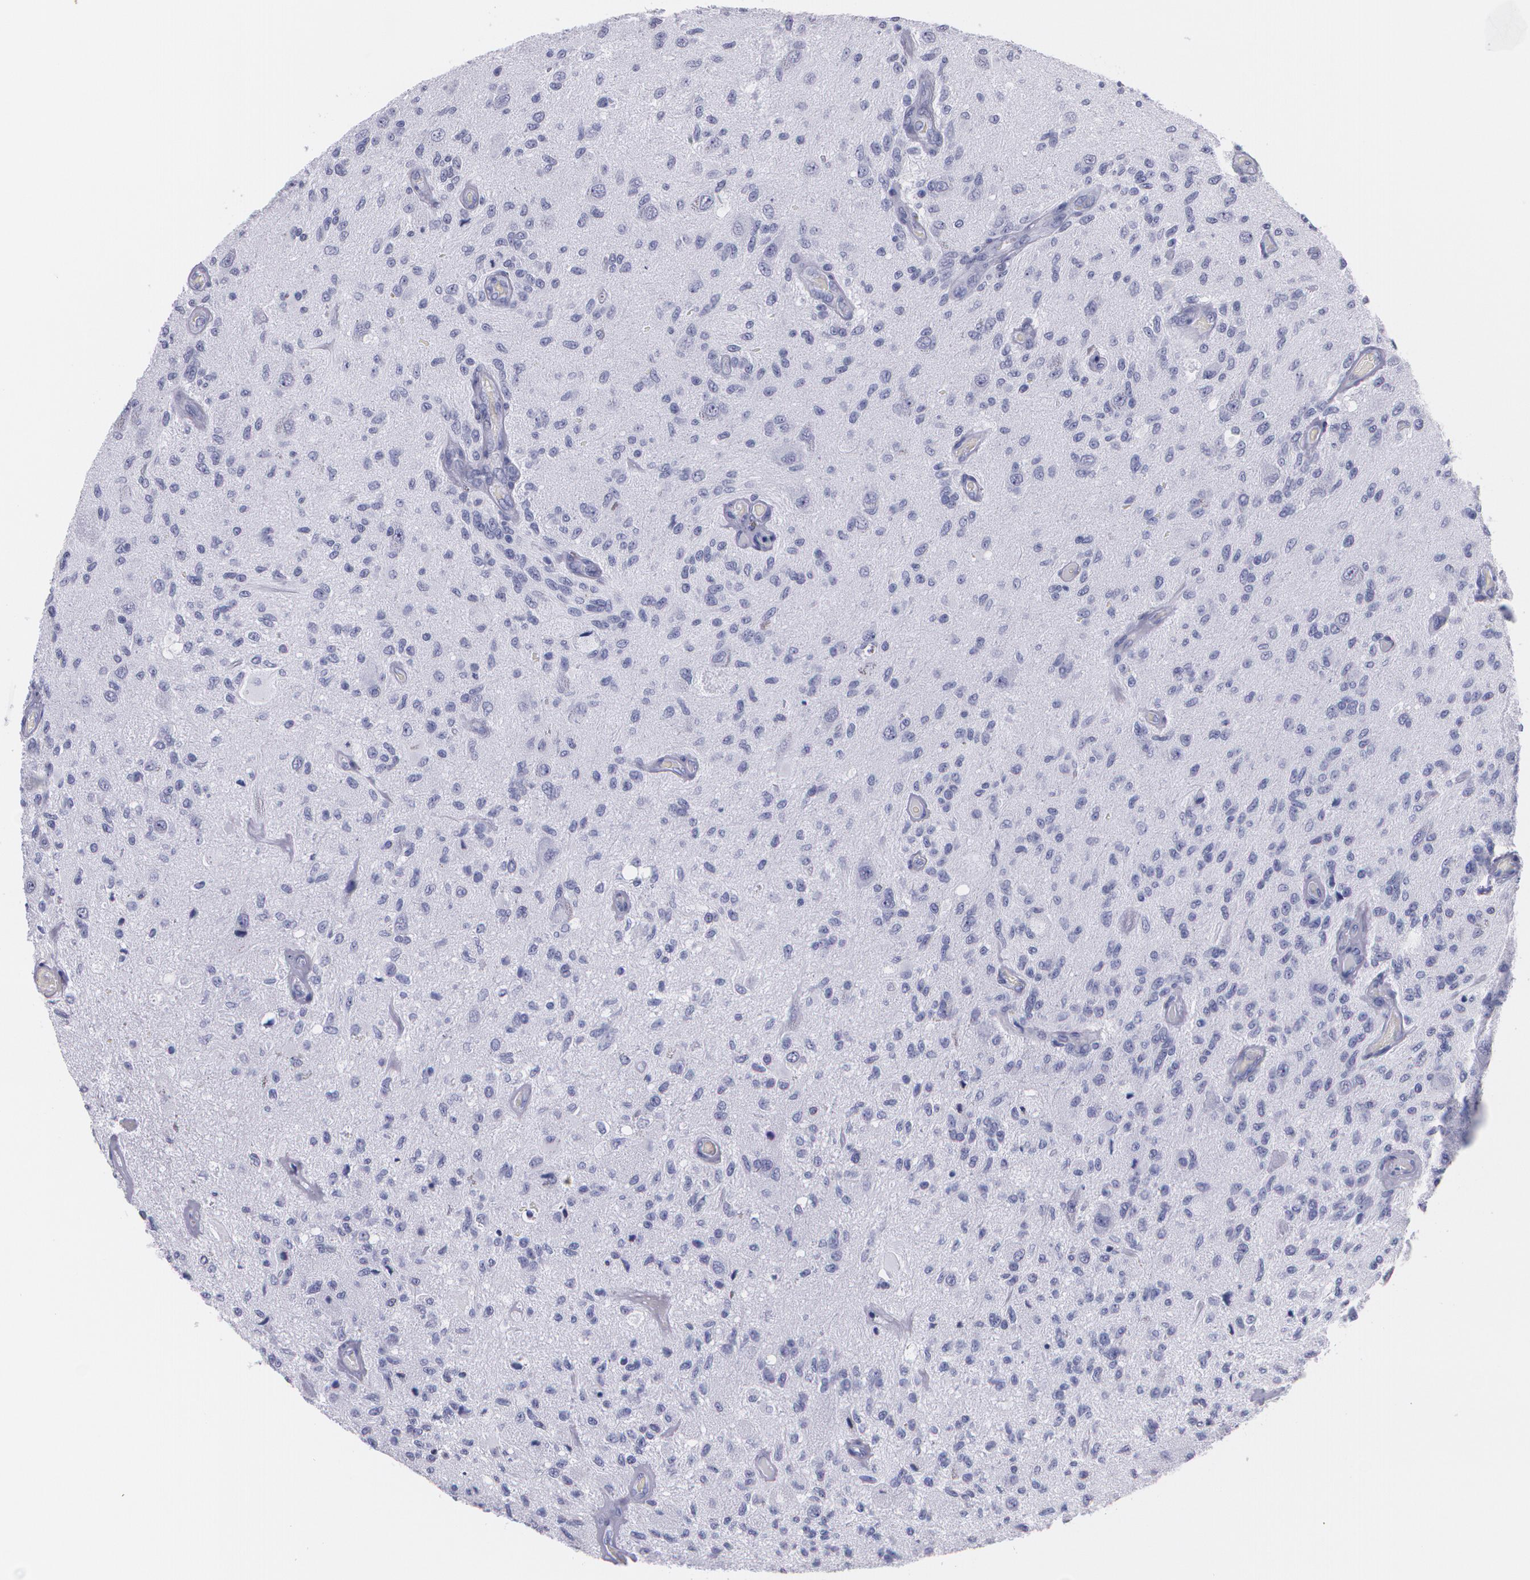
{"staining": {"intensity": "negative", "quantity": "none", "location": "none"}, "tissue": "glioma", "cell_type": "Tumor cells", "image_type": "cancer", "snomed": [{"axis": "morphology", "description": "Normal tissue, NOS"}, {"axis": "morphology", "description": "Glioma, malignant, High grade"}, {"axis": "topography", "description": "Cerebral cortex"}], "caption": "A micrograph of human high-grade glioma (malignant) is negative for staining in tumor cells.", "gene": "TP53", "patient": {"sex": "male", "age": 77}}